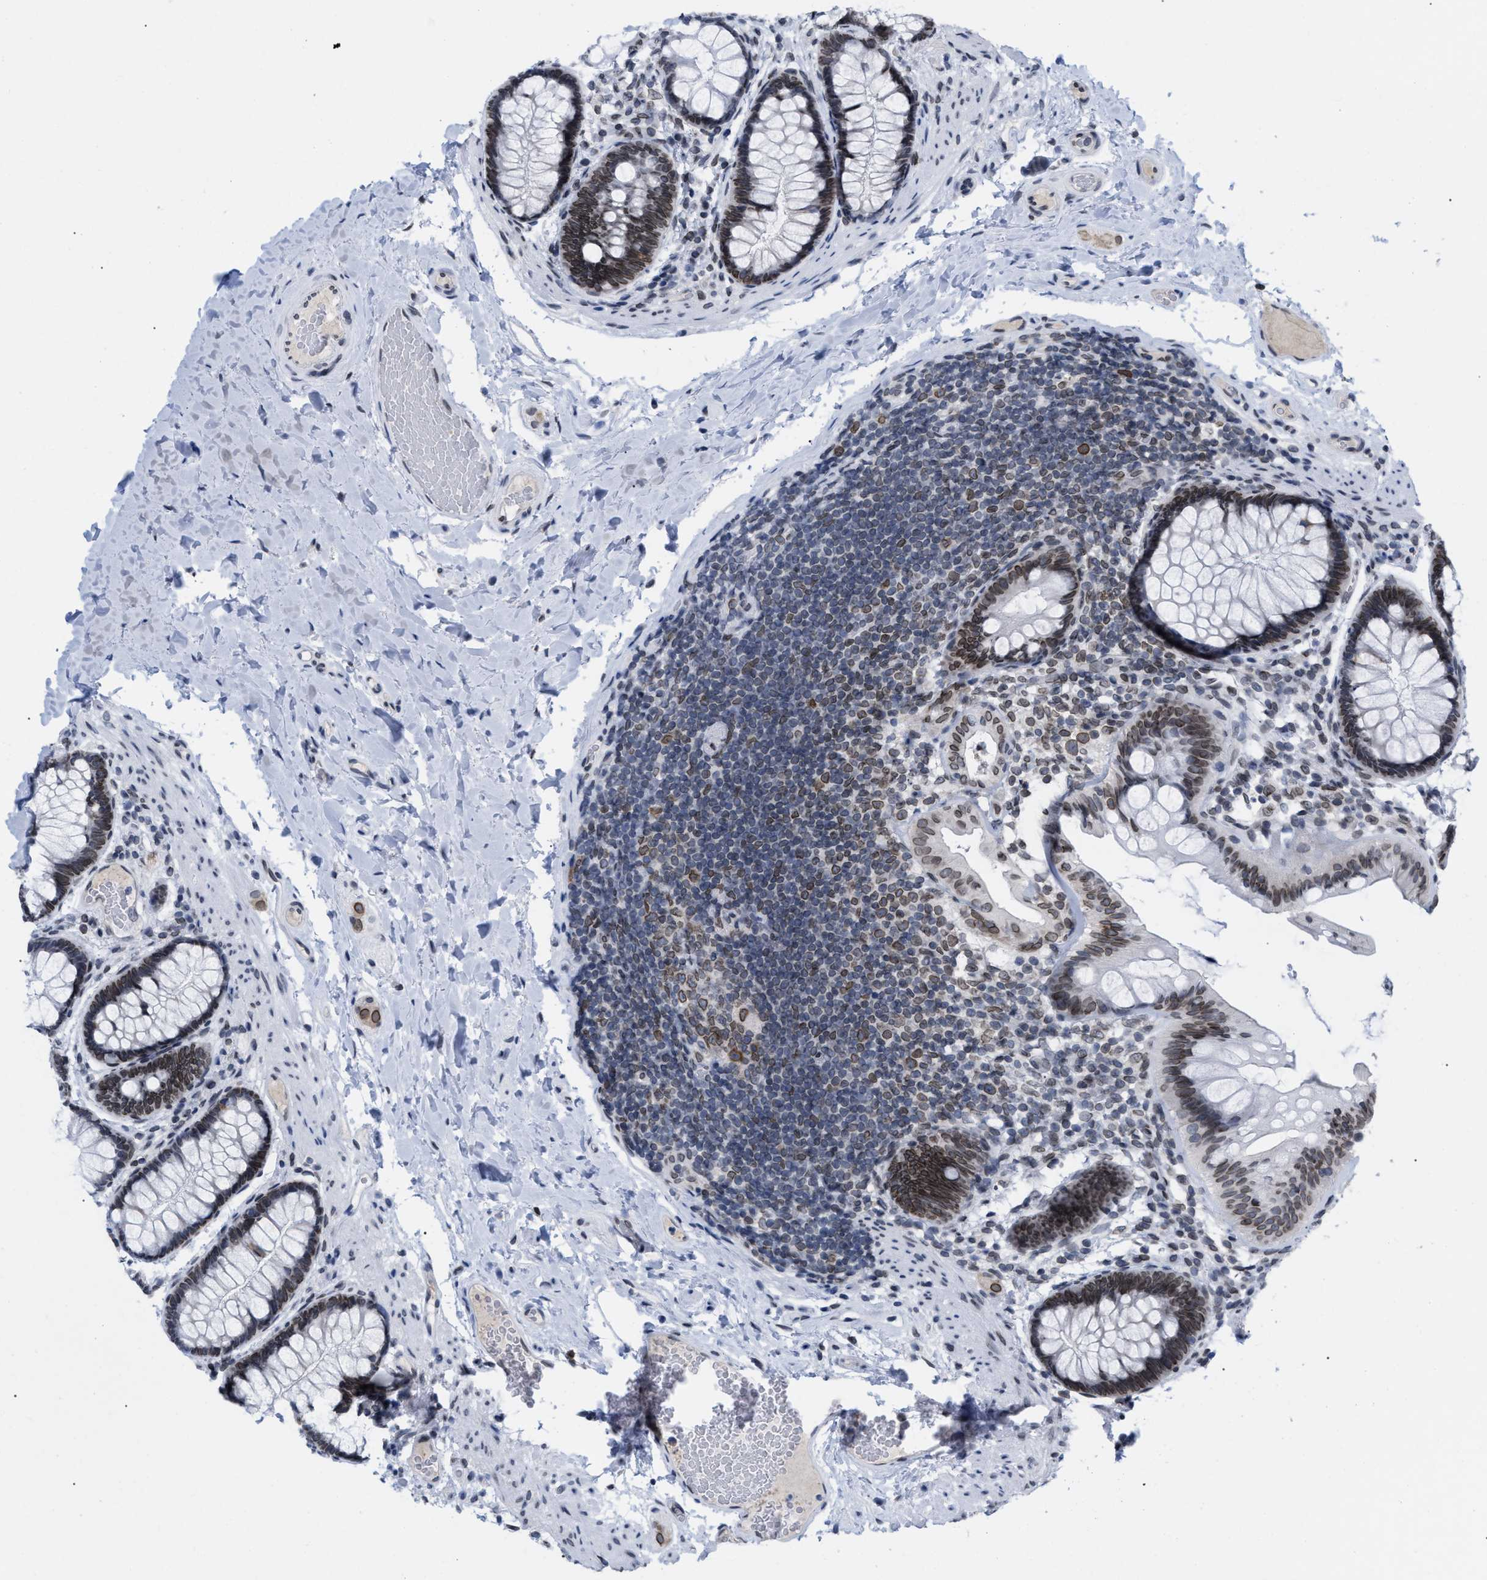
{"staining": {"intensity": "negative", "quantity": "none", "location": "none"}, "tissue": "colon", "cell_type": "Endothelial cells", "image_type": "normal", "snomed": [{"axis": "morphology", "description": "Normal tissue, NOS"}, {"axis": "topography", "description": "Colon"}], "caption": "Immunohistochemistry image of benign colon stained for a protein (brown), which exhibits no staining in endothelial cells.", "gene": "TPR", "patient": {"sex": "female", "age": 56}}